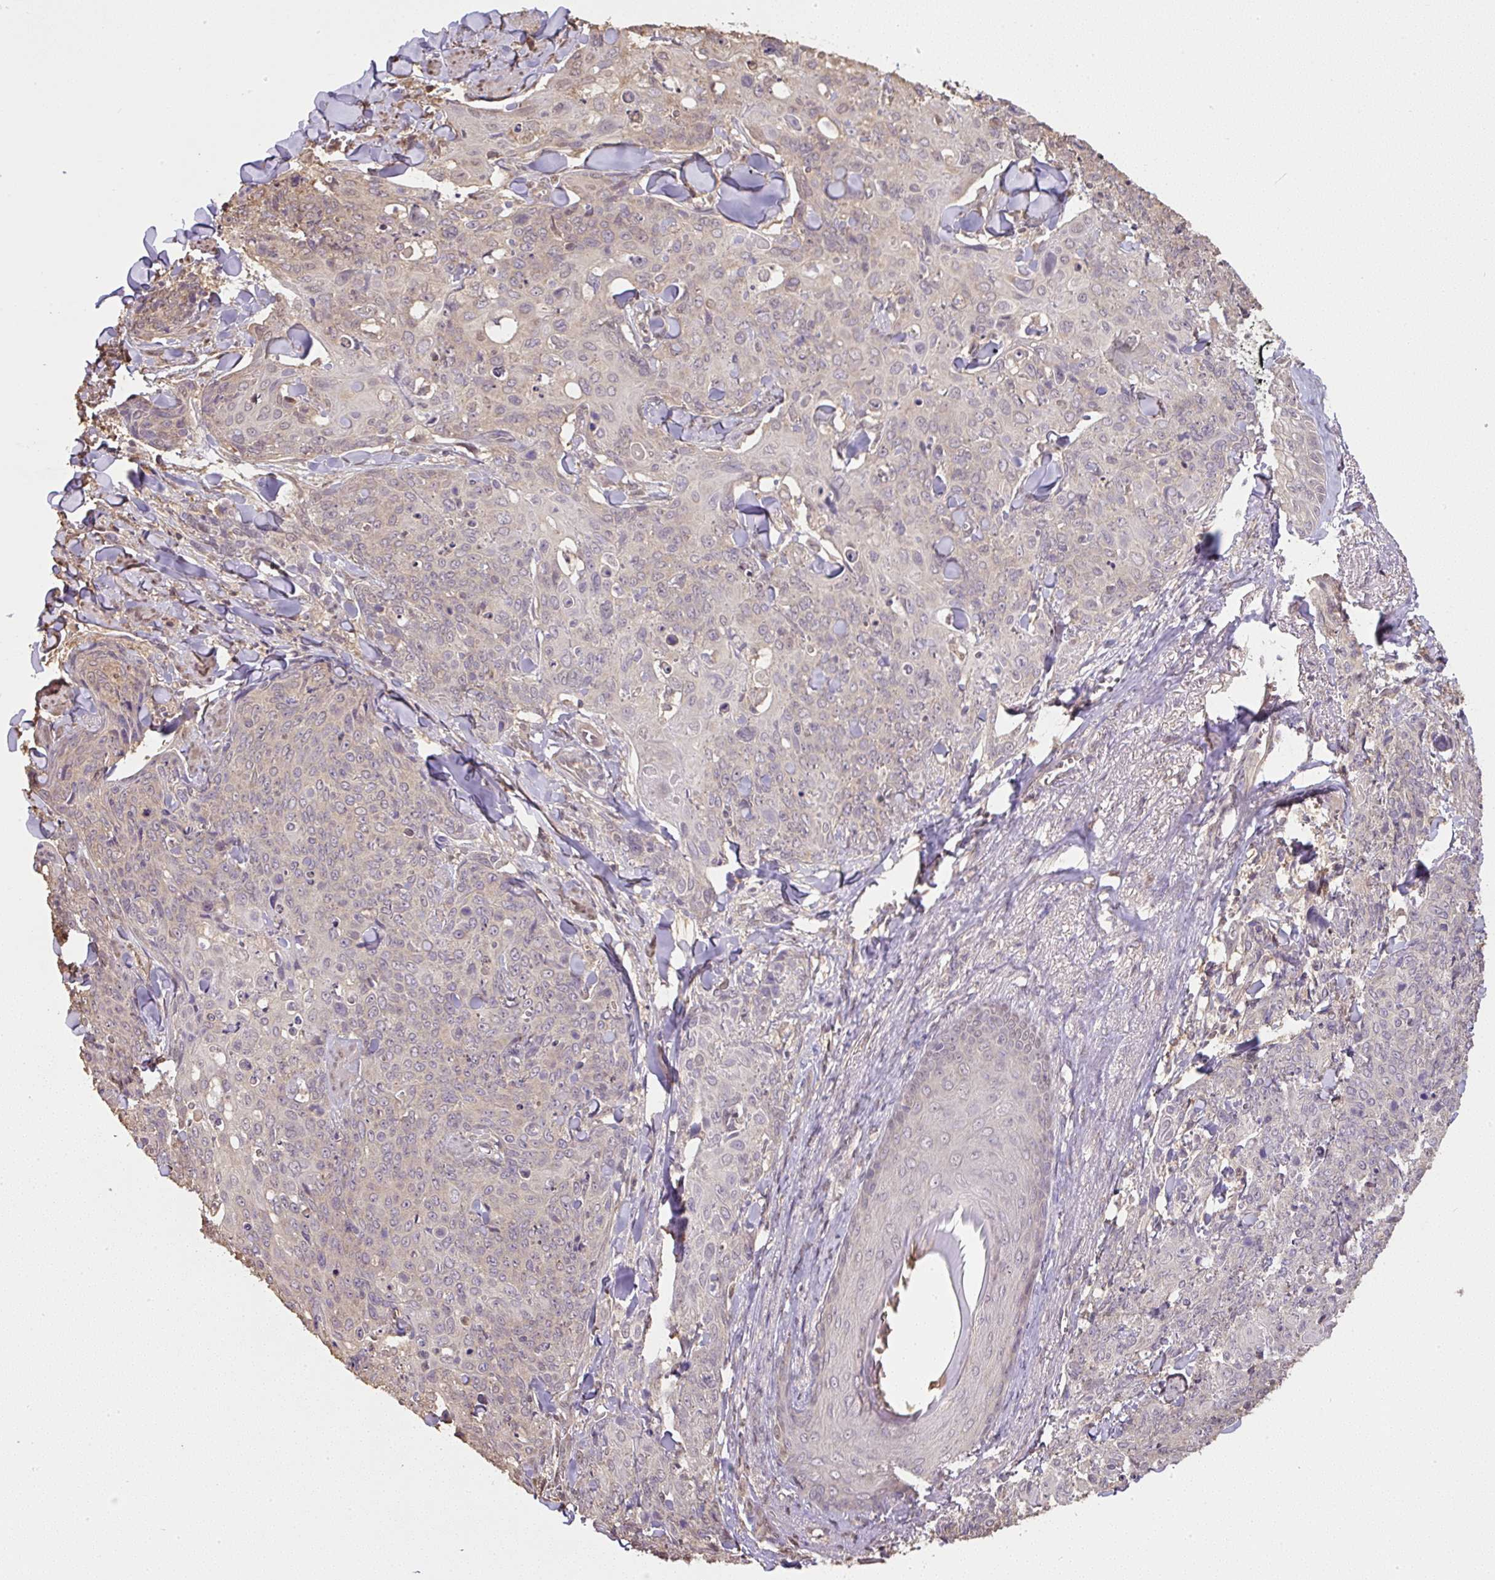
{"staining": {"intensity": "weak", "quantity": "<25%", "location": "cytoplasmic/membranous"}, "tissue": "skin cancer", "cell_type": "Tumor cells", "image_type": "cancer", "snomed": [{"axis": "morphology", "description": "Squamous cell carcinoma, NOS"}, {"axis": "topography", "description": "Skin"}, {"axis": "topography", "description": "Vulva"}], "caption": "This is a image of immunohistochemistry staining of squamous cell carcinoma (skin), which shows no expression in tumor cells. (DAB (3,3'-diaminobenzidine) IHC with hematoxylin counter stain).", "gene": "TMEM170B", "patient": {"sex": "female", "age": 85}}